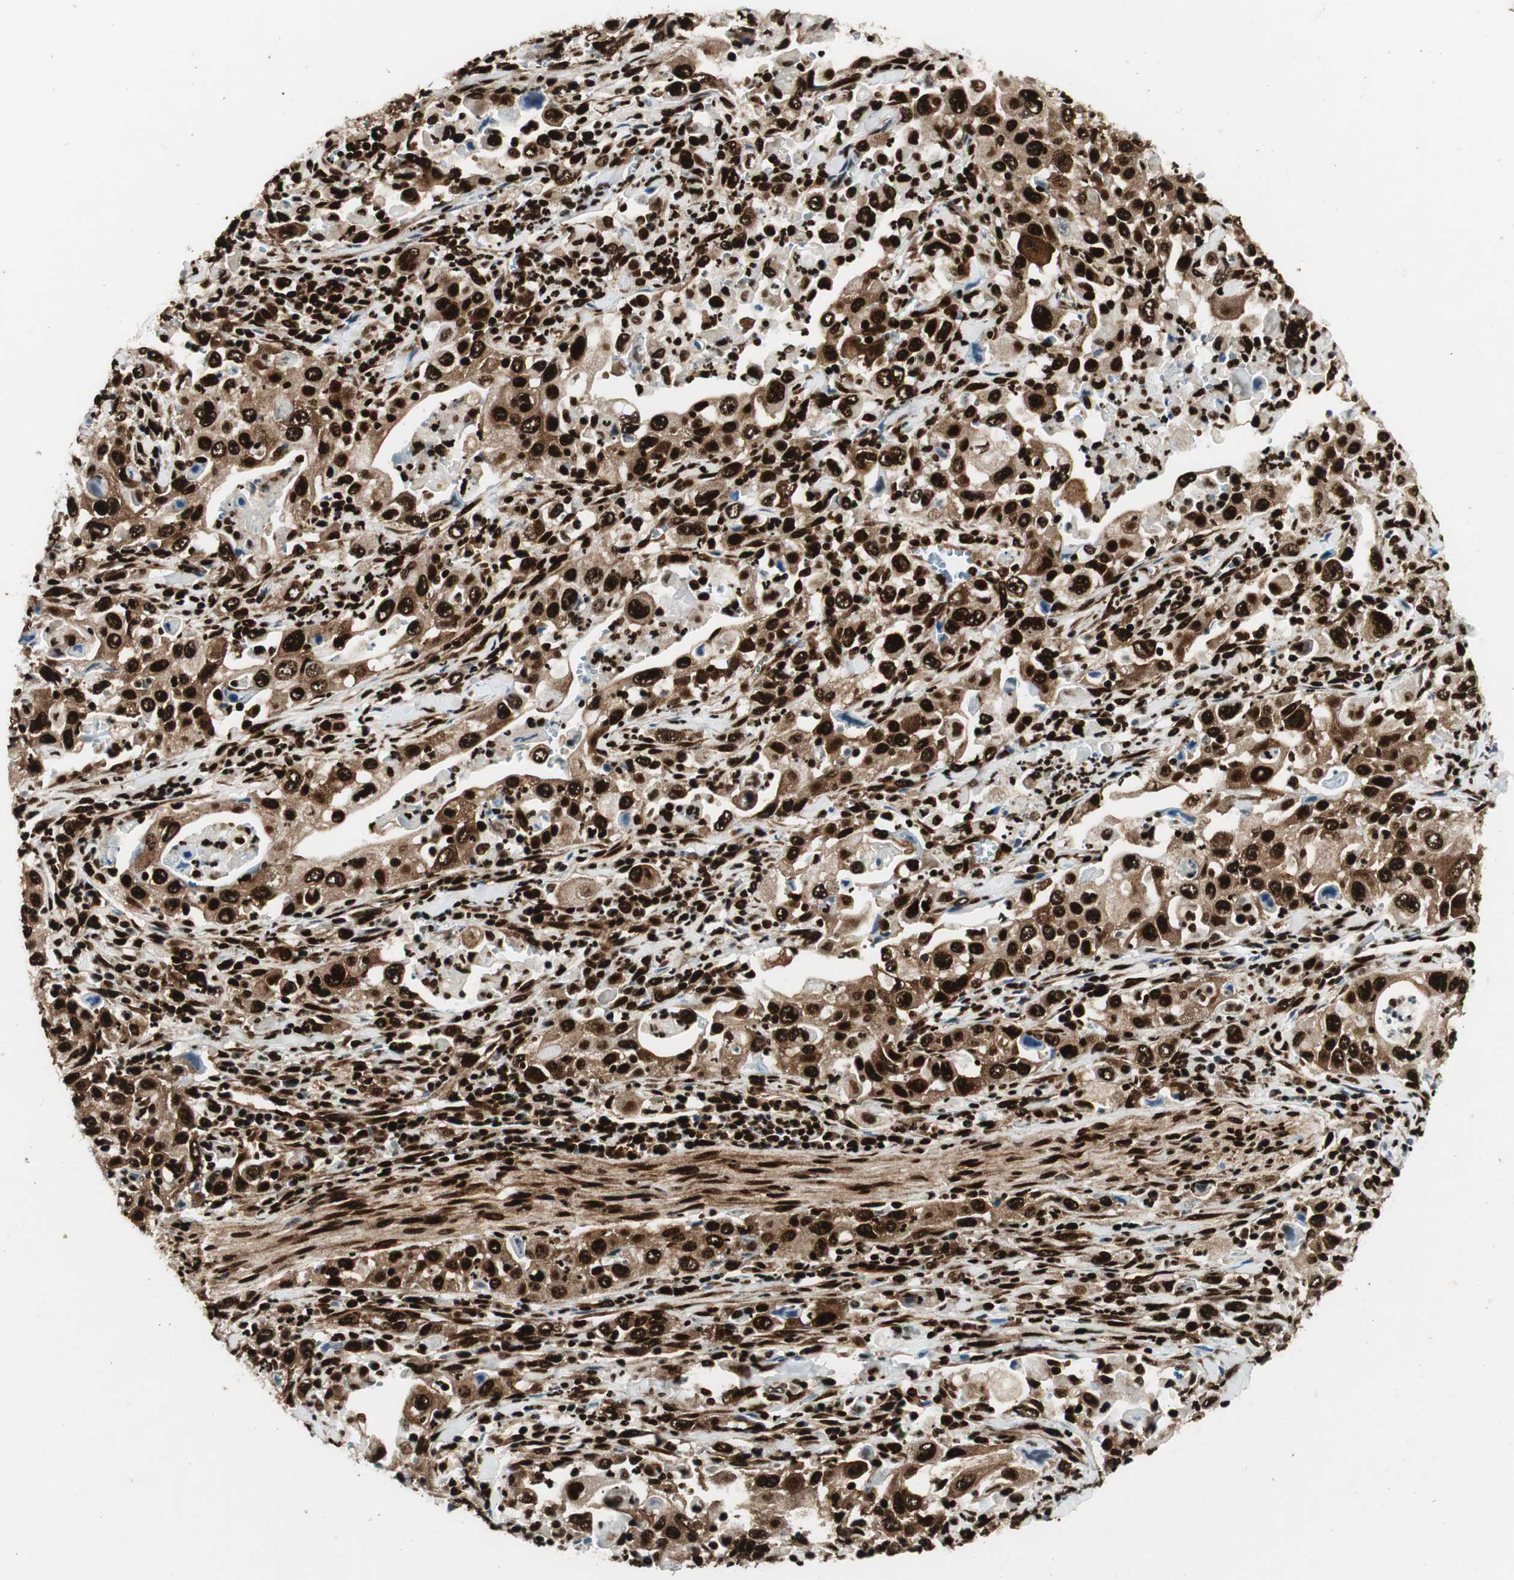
{"staining": {"intensity": "strong", "quantity": ">75%", "location": "cytoplasmic/membranous,nuclear"}, "tissue": "pancreatic cancer", "cell_type": "Tumor cells", "image_type": "cancer", "snomed": [{"axis": "morphology", "description": "Adenocarcinoma, NOS"}, {"axis": "topography", "description": "Pancreas"}], "caption": "A high amount of strong cytoplasmic/membranous and nuclear positivity is present in about >75% of tumor cells in pancreatic adenocarcinoma tissue.", "gene": "EWSR1", "patient": {"sex": "male", "age": 70}}